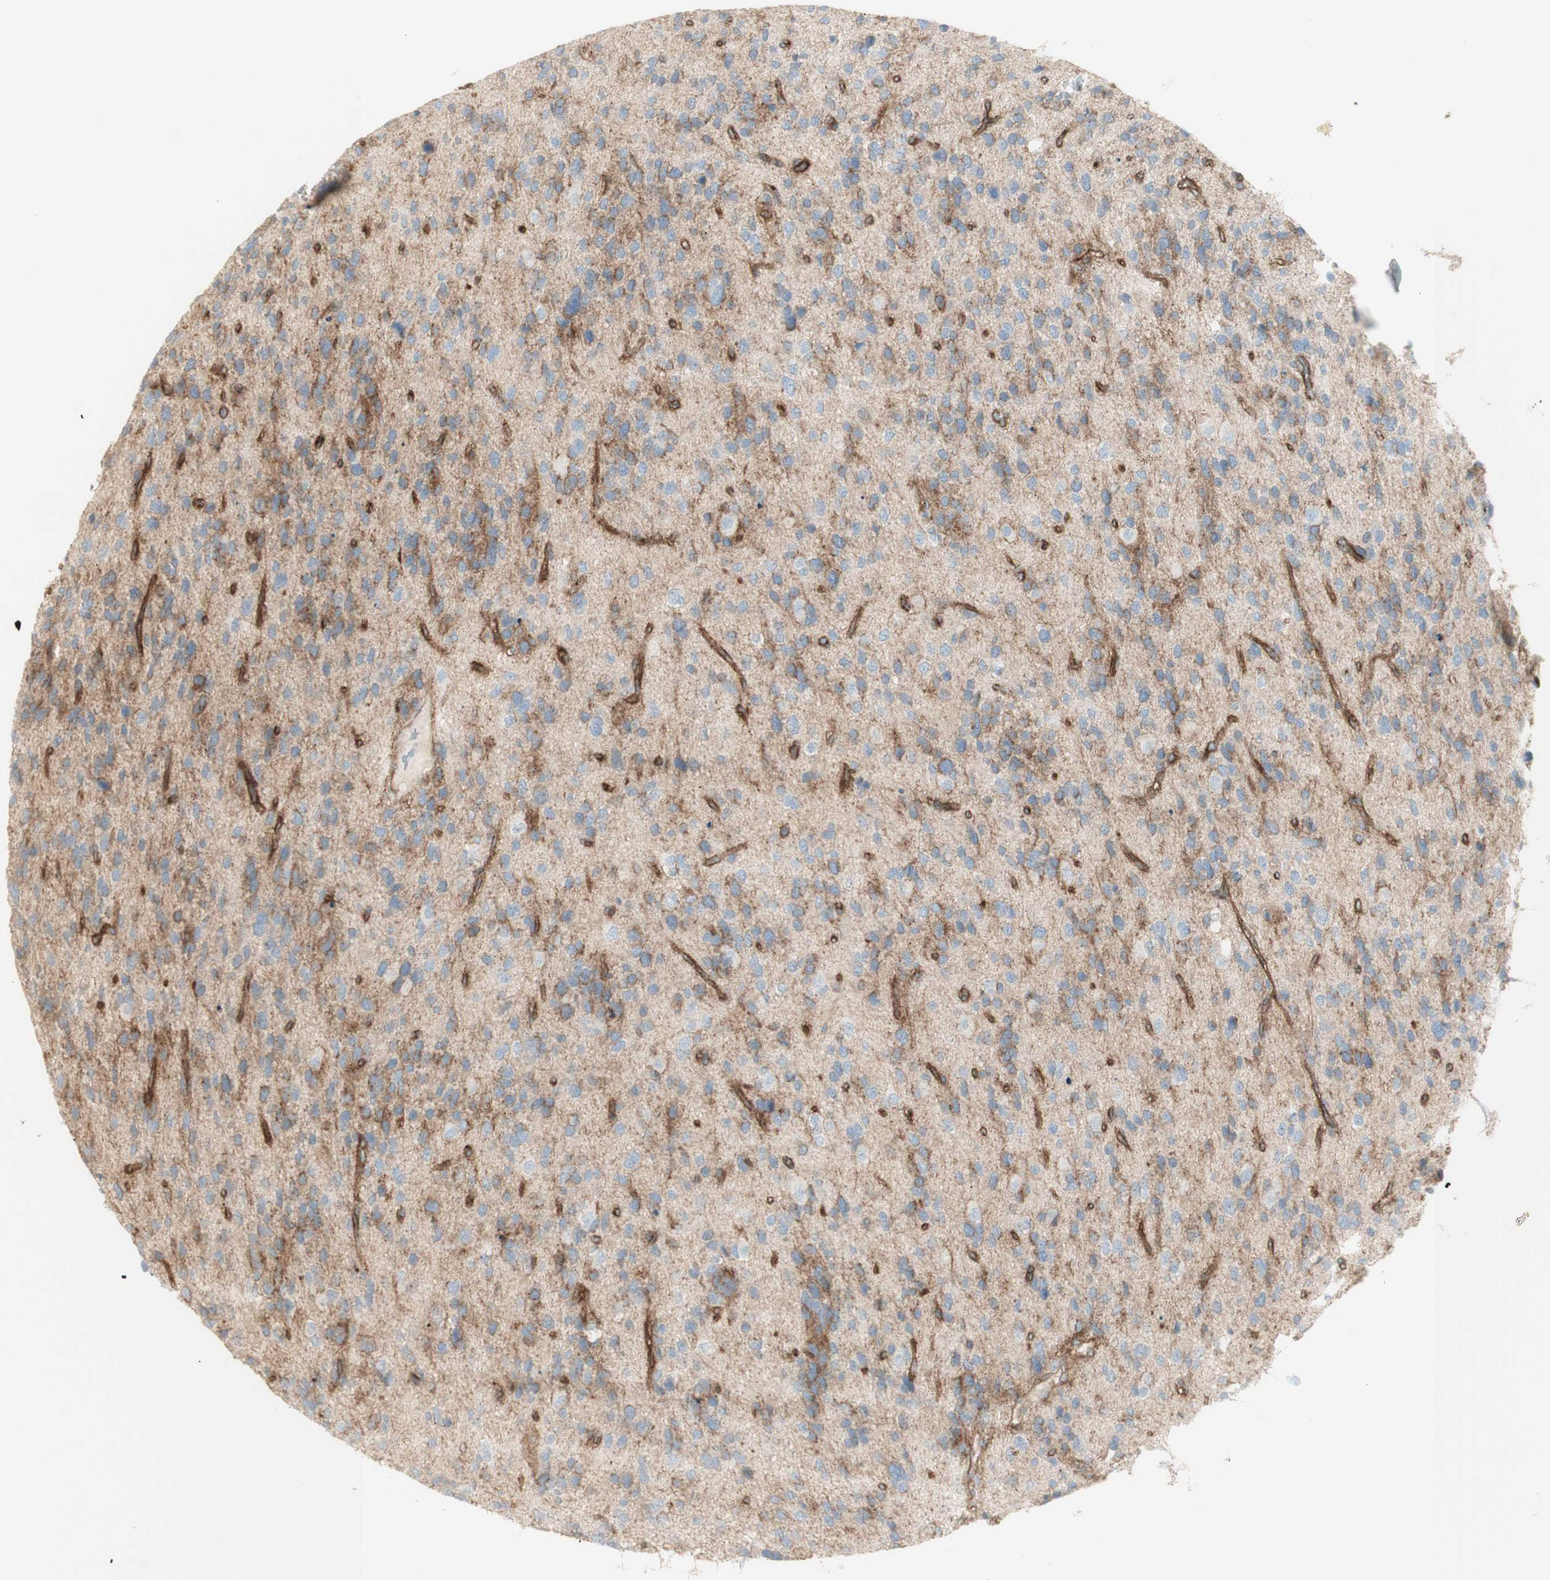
{"staining": {"intensity": "weak", "quantity": "<25%", "location": "cytoplasmic/membranous"}, "tissue": "glioma", "cell_type": "Tumor cells", "image_type": "cancer", "snomed": [{"axis": "morphology", "description": "Glioma, malignant, High grade"}, {"axis": "topography", "description": "Brain"}], "caption": "Micrograph shows no protein positivity in tumor cells of high-grade glioma (malignant) tissue. (DAB immunohistochemistry, high magnification).", "gene": "MYO6", "patient": {"sex": "female", "age": 58}}